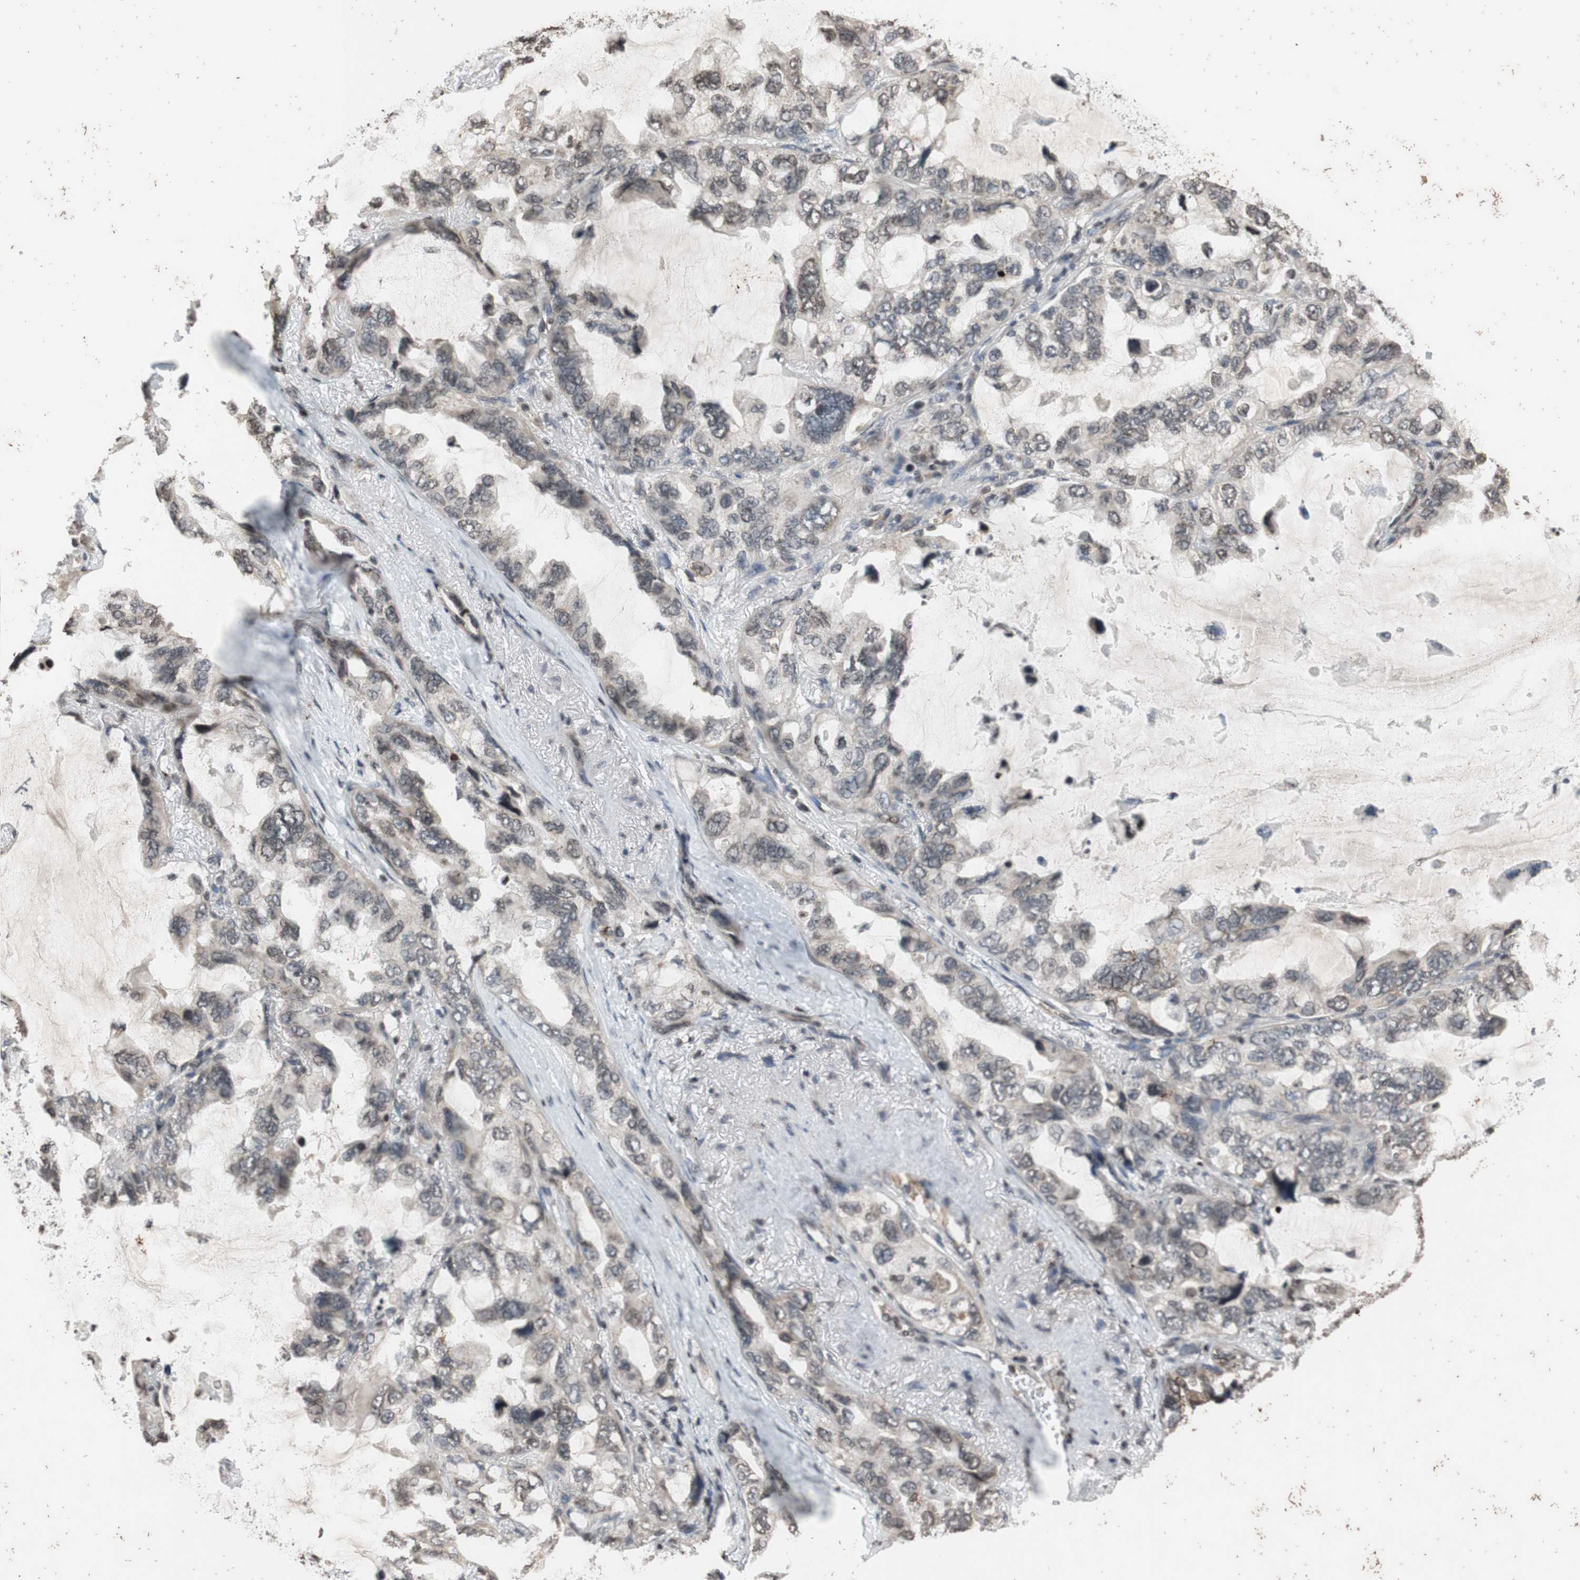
{"staining": {"intensity": "weak", "quantity": "<25%", "location": "cytoplasmic/membranous,nuclear"}, "tissue": "lung cancer", "cell_type": "Tumor cells", "image_type": "cancer", "snomed": [{"axis": "morphology", "description": "Squamous cell carcinoma, NOS"}, {"axis": "topography", "description": "Lung"}], "caption": "Immunohistochemical staining of human lung cancer reveals no significant staining in tumor cells.", "gene": "MCM6", "patient": {"sex": "female", "age": 73}}